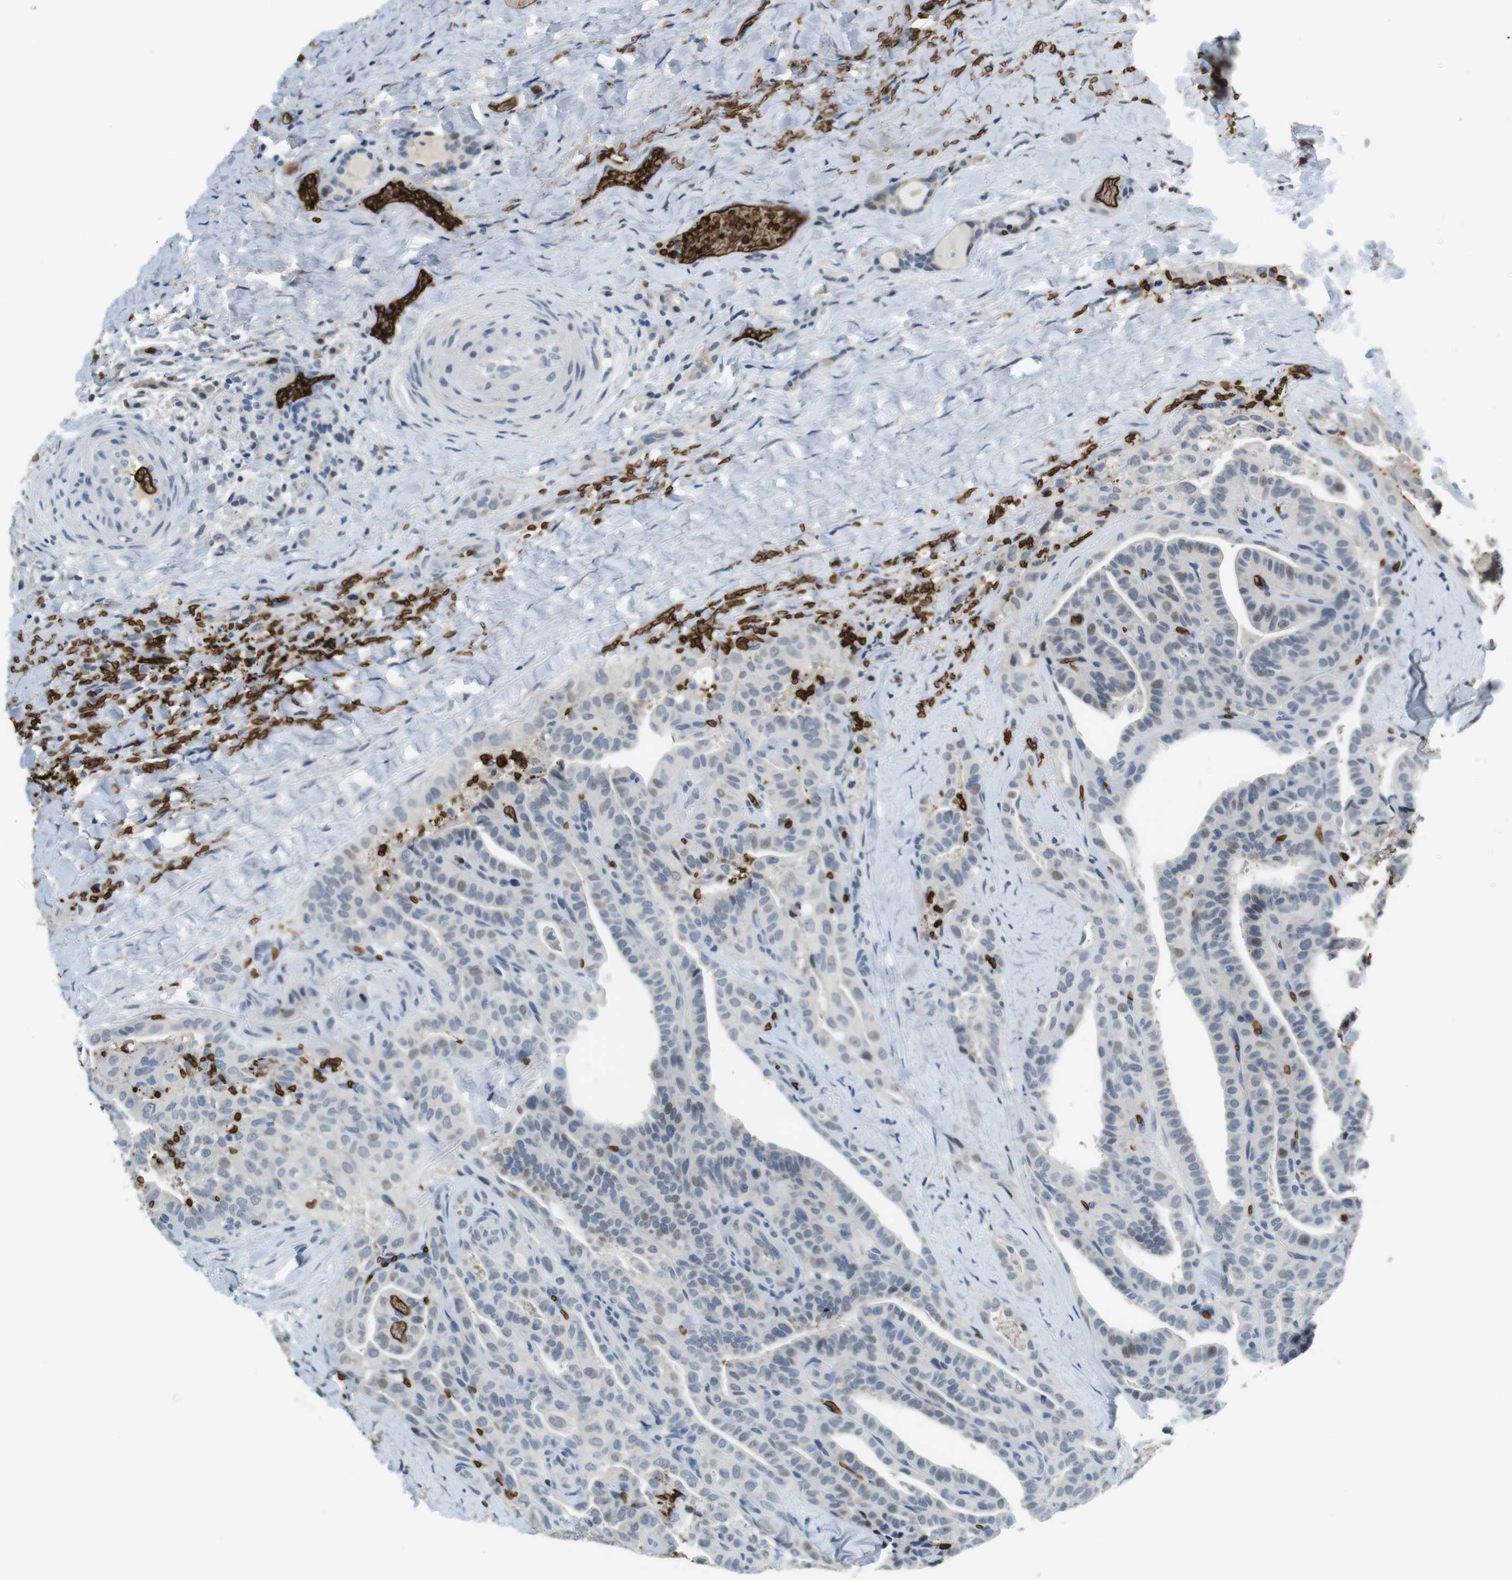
{"staining": {"intensity": "weak", "quantity": "<25%", "location": "cytoplasmic/membranous,nuclear"}, "tissue": "thyroid cancer", "cell_type": "Tumor cells", "image_type": "cancer", "snomed": [{"axis": "morphology", "description": "Papillary adenocarcinoma, NOS"}, {"axis": "topography", "description": "Thyroid gland"}], "caption": "IHC of human papillary adenocarcinoma (thyroid) shows no expression in tumor cells.", "gene": "SLC4A1", "patient": {"sex": "male", "age": 77}}